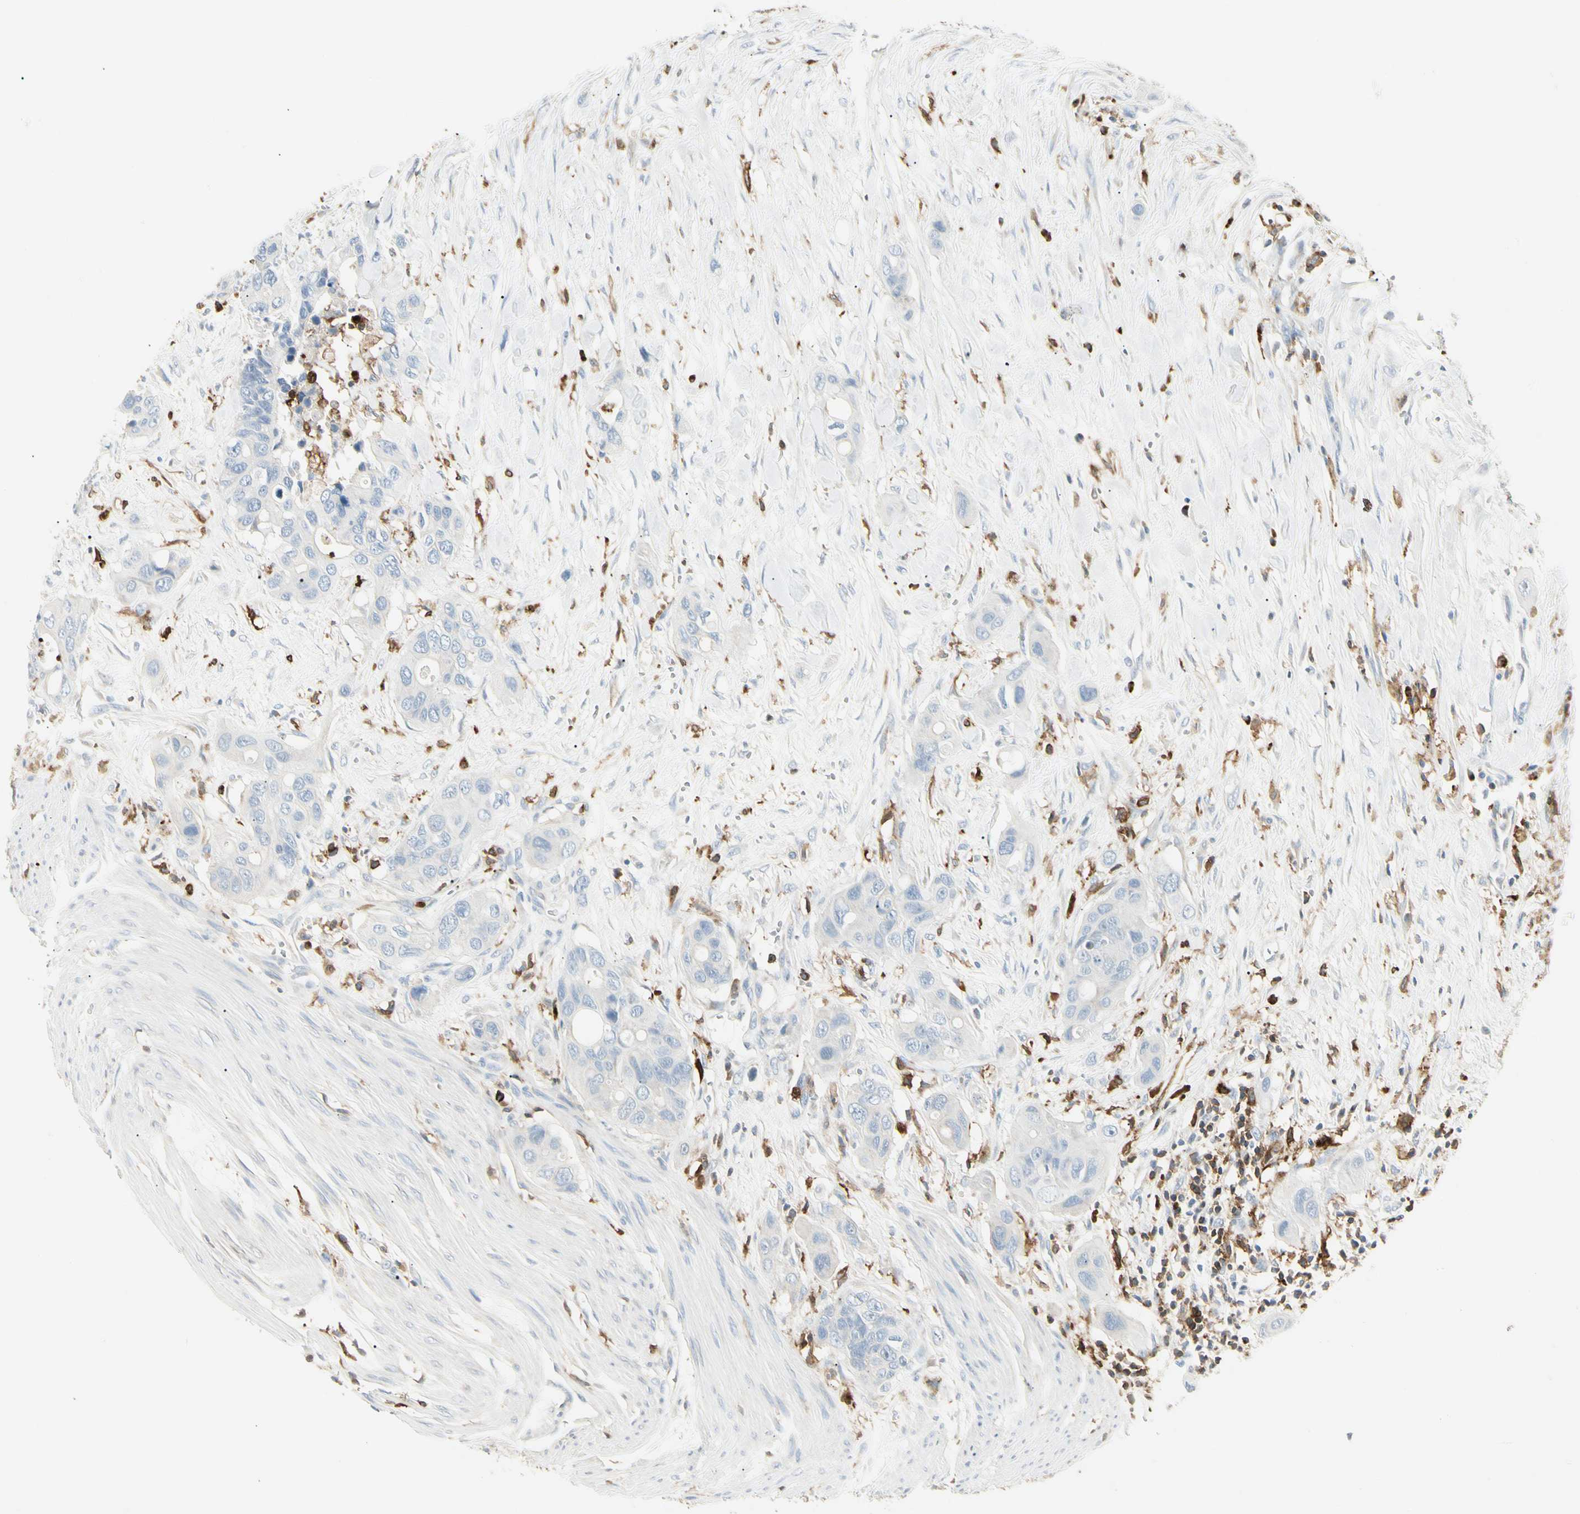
{"staining": {"intensity": "negative", "quantity": "none", "location": "none"}, "tissue": "colorectal cancer", "cell_type": "Tumor cells", "image_type": "cancer", "snomed": [{"axis": "morphology", "description": "Adenocarcinoma, NOS"}, {"axis": "topography", "description": "Colon"}], "caption": "Image shows no protein expression in tumor cells of colorectal adenocarcinoma tissue. (IHC, brightfield microscopy, high magnification).", "gene": "ITGB2", "patient": {"sex": "female", "age": 57}}